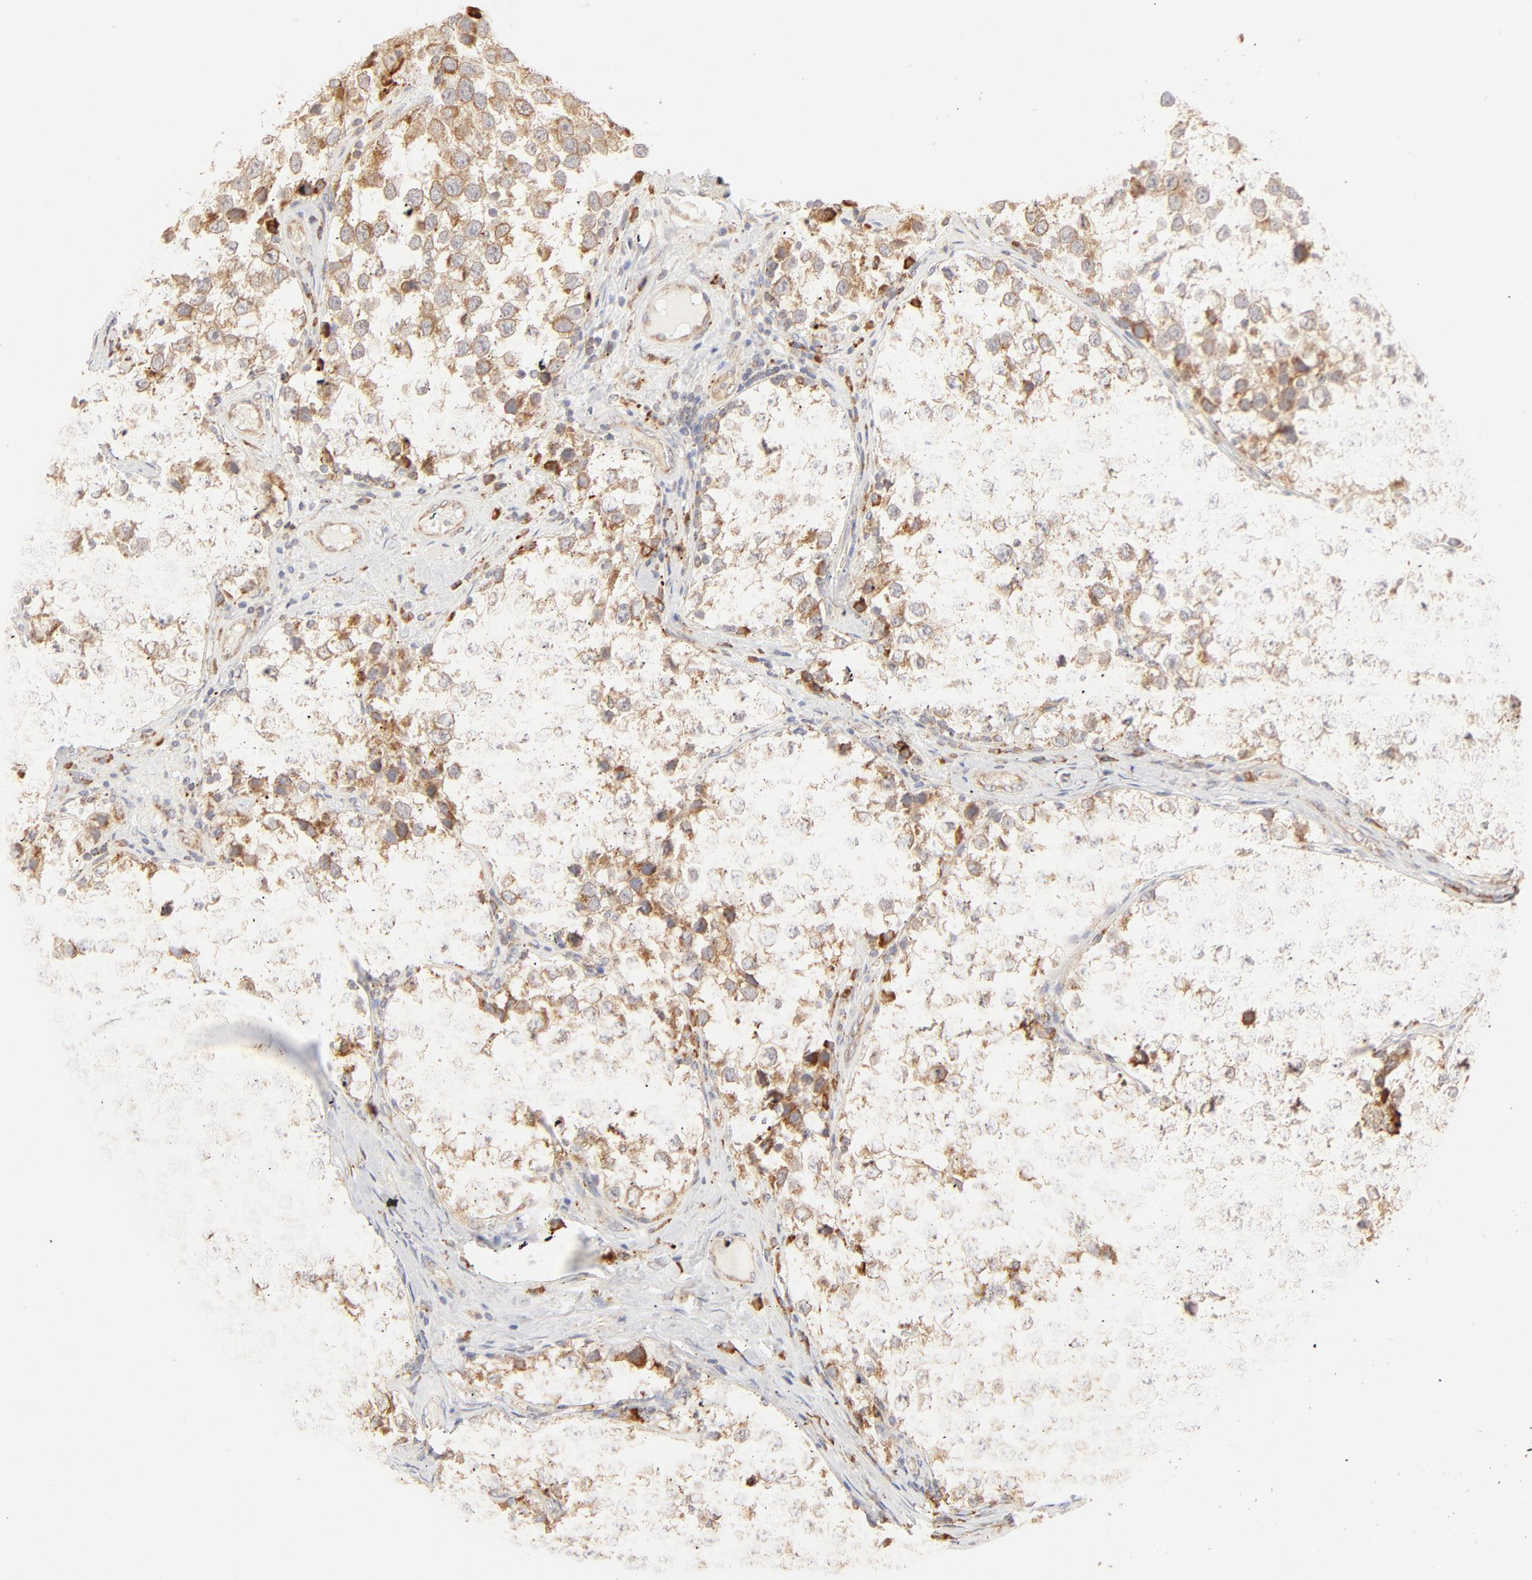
{"staining": {"intensity": "moderate", "quantity": ">75%", "location": "cytoplasmic/membranous"}, "tissue": "testis cancer", "cell_type": "Tumor cells", "image_type": "cancer", "snomed": [{"axis": "morphology", "description": "Seminoma, NOS"}, {"axis": "topography", "description": "Testis"}], "caption": "Immunohistochemistry (IHC) of human testis seminoma demonstrates medium levels of moderate cytoplasmic/membranous positivity in about >75% of tumor cells.", "gene": "PARP12", "patient": {"sex": "male", "age": 39}}